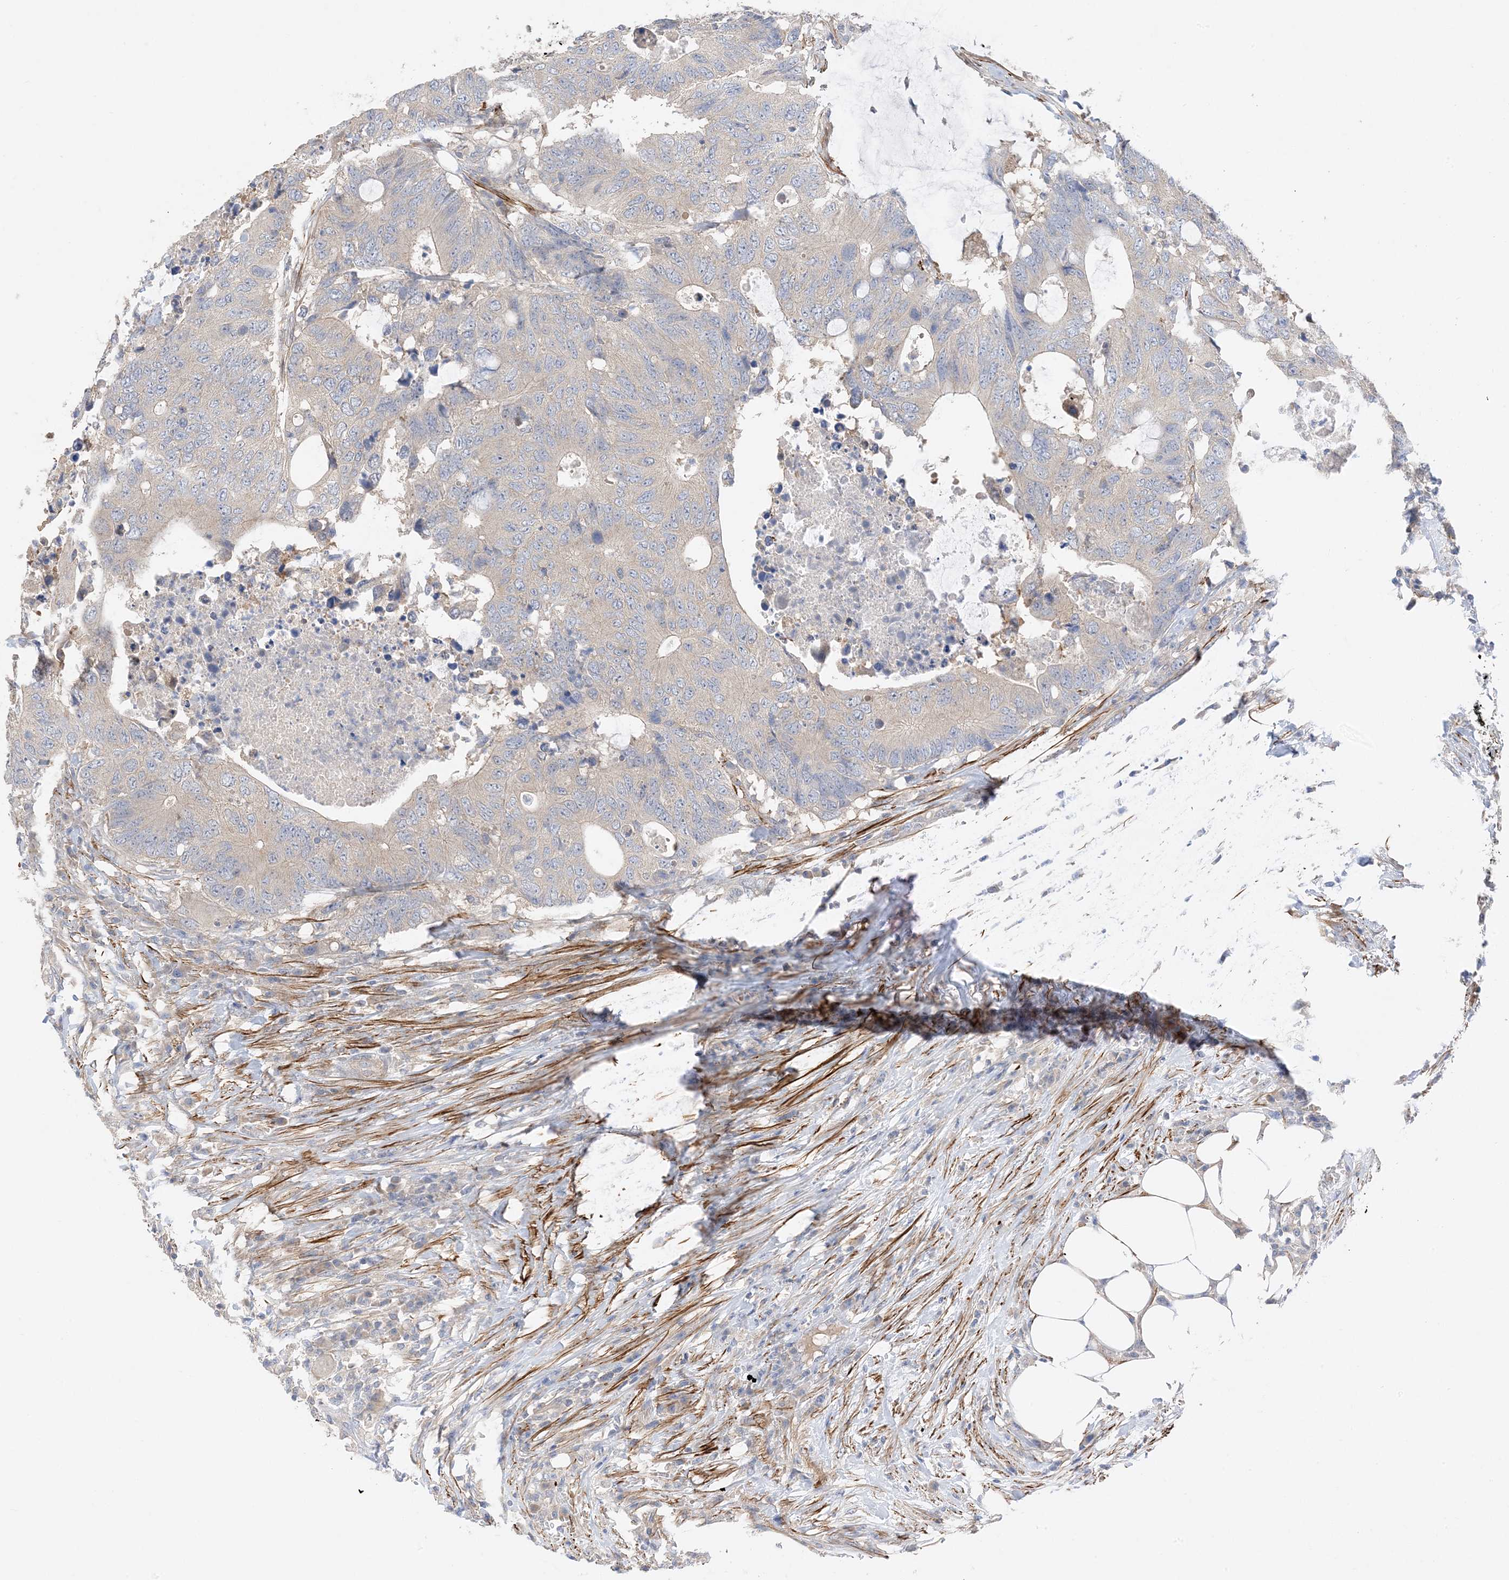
{"staining": {"intensity": "weak", "quantity": "25%-75%", "location": "cytoplasmic/membranous"}, "tissue": "colorectal cancer", "cell_type": "Tumor cells", "image_type": "cancer", "snomed": [{"axis": "morphology", "description": "Adenocarcinoma, NOS"}, {"axis": "topography", "description": "Colon"}], "caption": "IHC micrograph of neoplastic tissue: colorectal adenocarcinoma stained using IHC displays low levels of weak protein expression localized specifically in the cytoplasmic/membranous of tumor cells, appearing as a cytoplasmic/membranous brown color.", "gene": "KIFBP", "patient": {"sex": "male", "age": 71}}